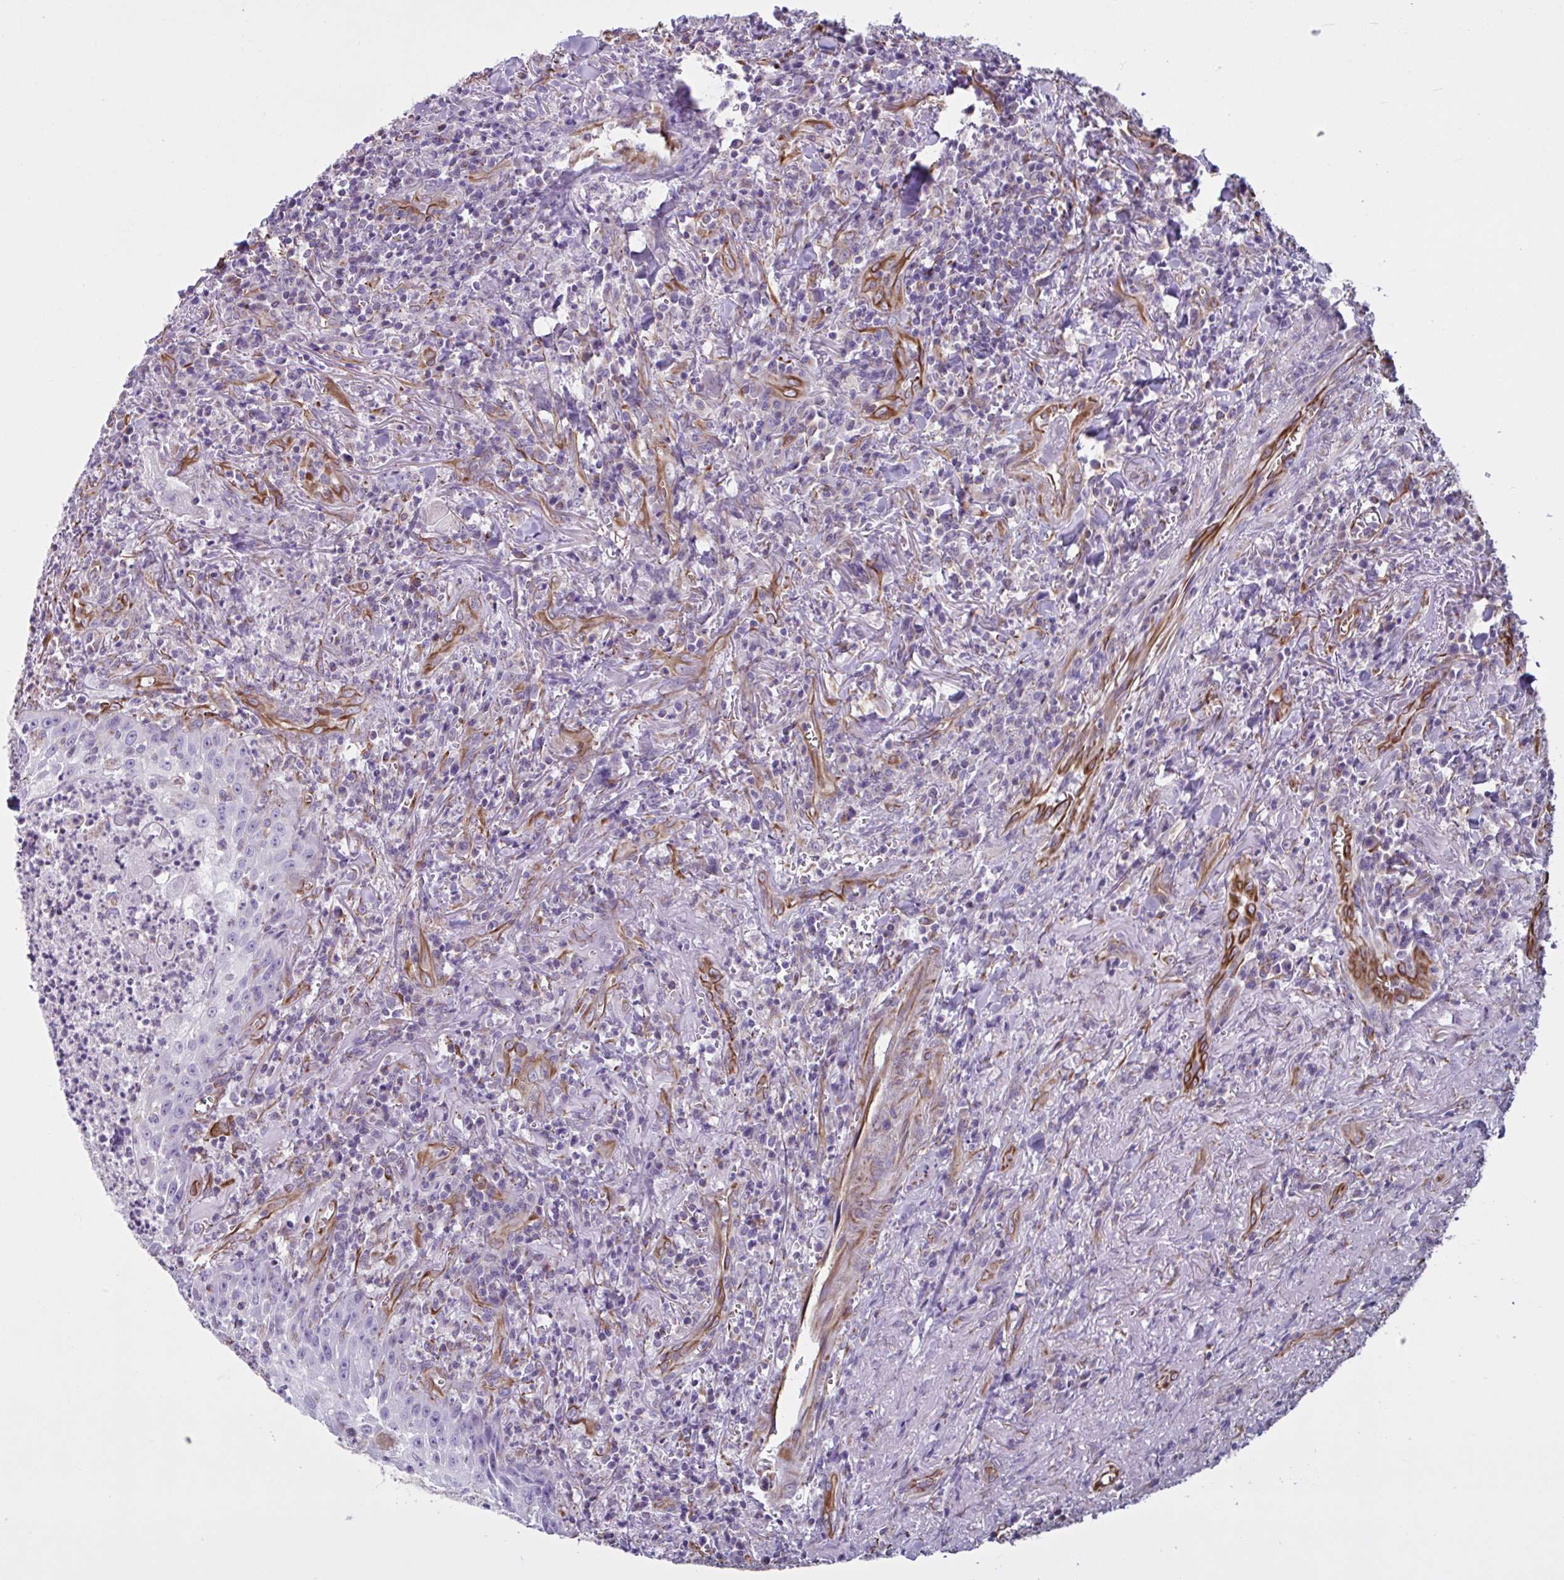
{"staining": {"intensity": "negative", "quantity": "none", "location": "none"}, "tissue": "head and neck cancer", "cell_type": "Tumor cells", "image_type": "cancer", "snomed": [{"axis": "morphology", "description": "Normal tissue, NOS"}, {"axis": "morphology", "description": "Squamous cell carcinoma, NOS"}, {"axis": "topography", "description": "Oral tissue"}, {"axis": "topography", "description": "Head-Neck"}], "caption": "This is an immunohistochemistry image of squamous cell carcinoma (head and neck). There is no expression in tumor cells.", "gene": "TMEM86B", "patient": {"sex": "female", "age": 70}}